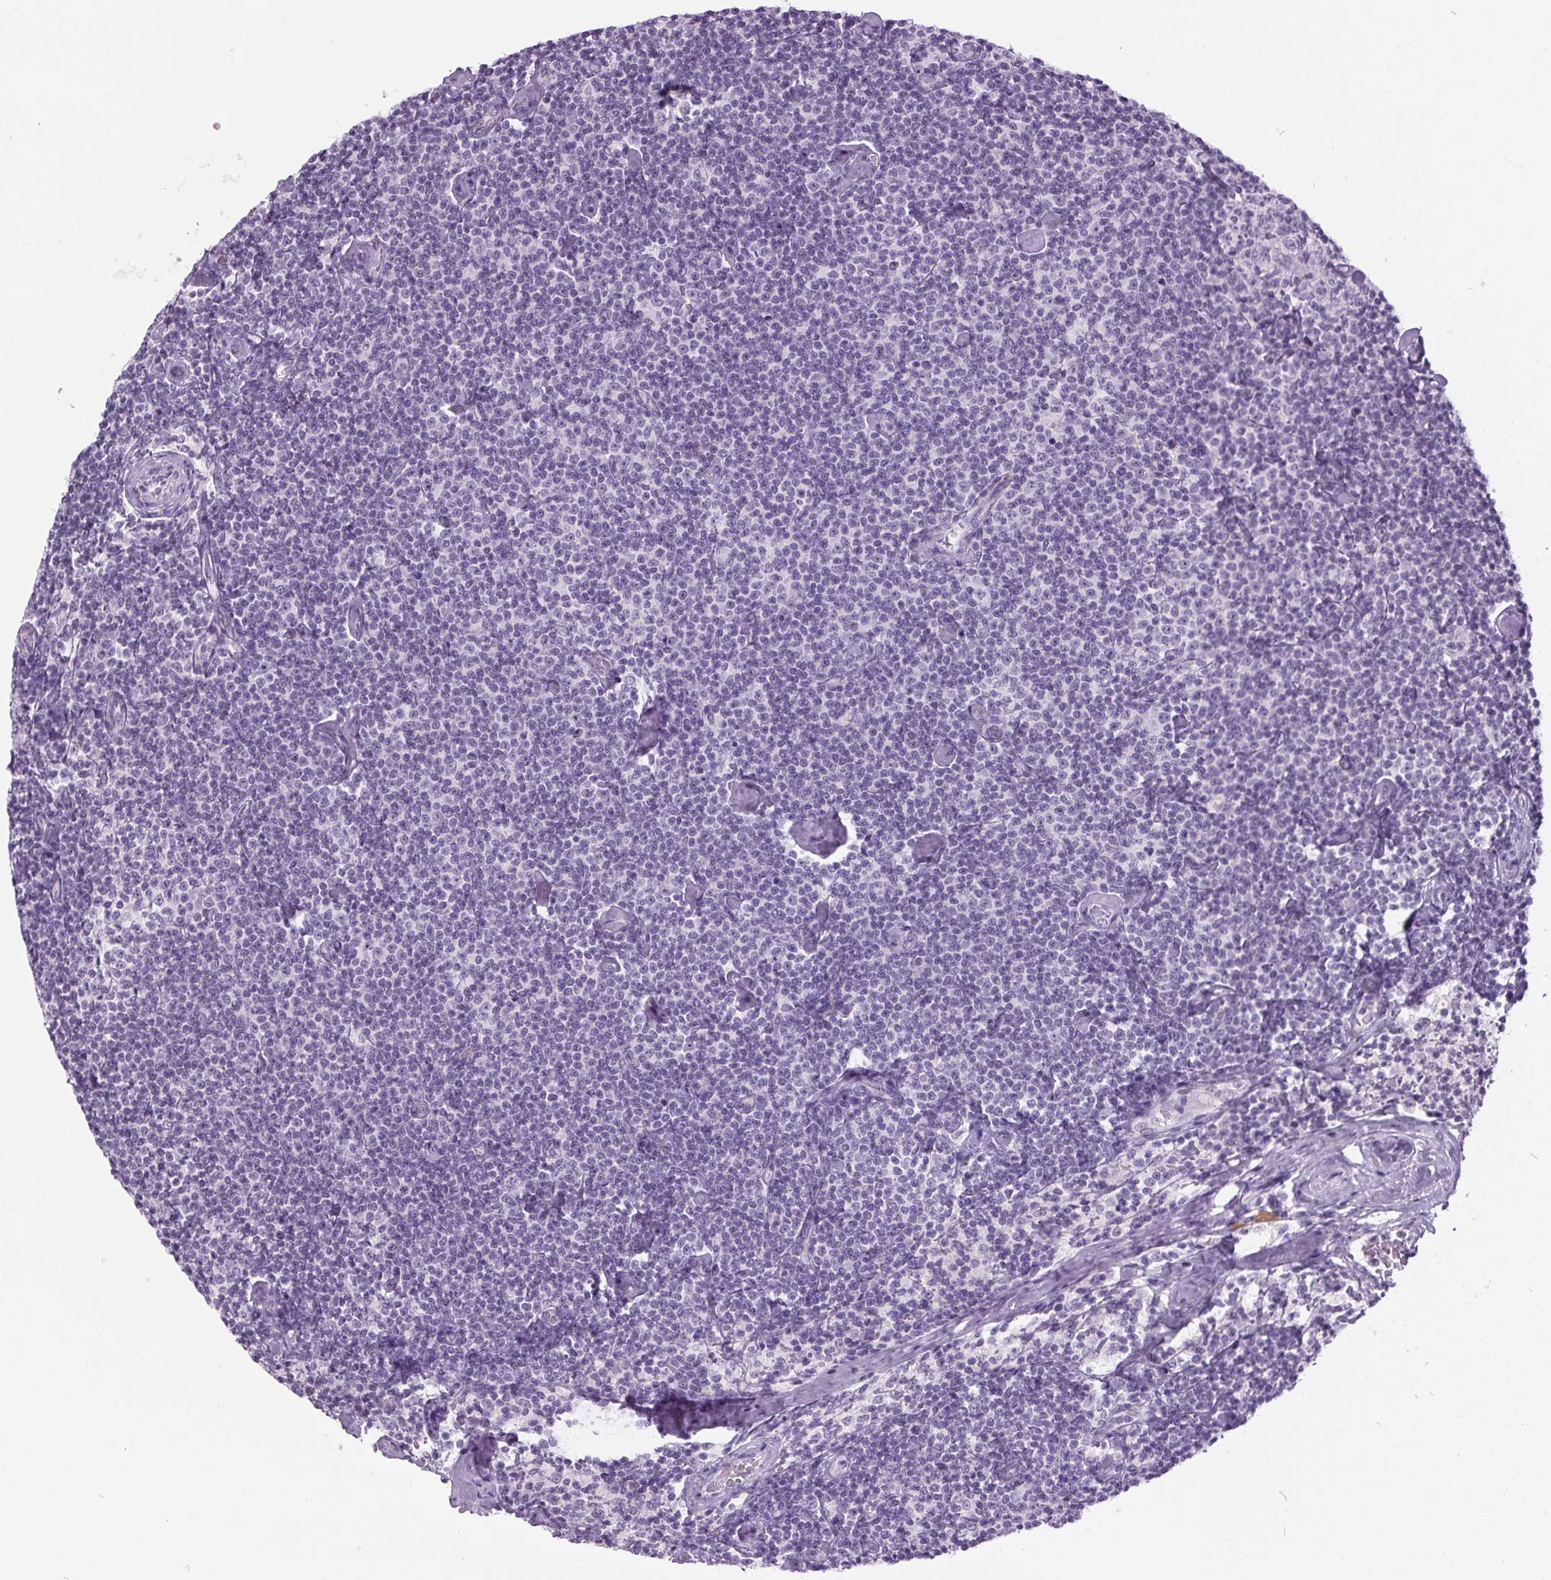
{"staining": {"intensity": "negative", "quantity": "none", "location": "none"}, "tissue": "lymphoma", "cell_type": "Tumor cells", "image_type": "cancer", "snomed": [{"axis": "morphology", "description": "Malignant lymphoma, non-Hodgkin's type, Low grade"}, {"axis": "topography", "description": "Lymph node"}], "caption": "The immunohistochemistry photomicrograph has no significant expression in tumor cells of malignant lymphoma, non-Hodgkin's type (low-grade) tissue.", "gene": "ODAD2", "patient": {"sex": "male", "age": 81}}